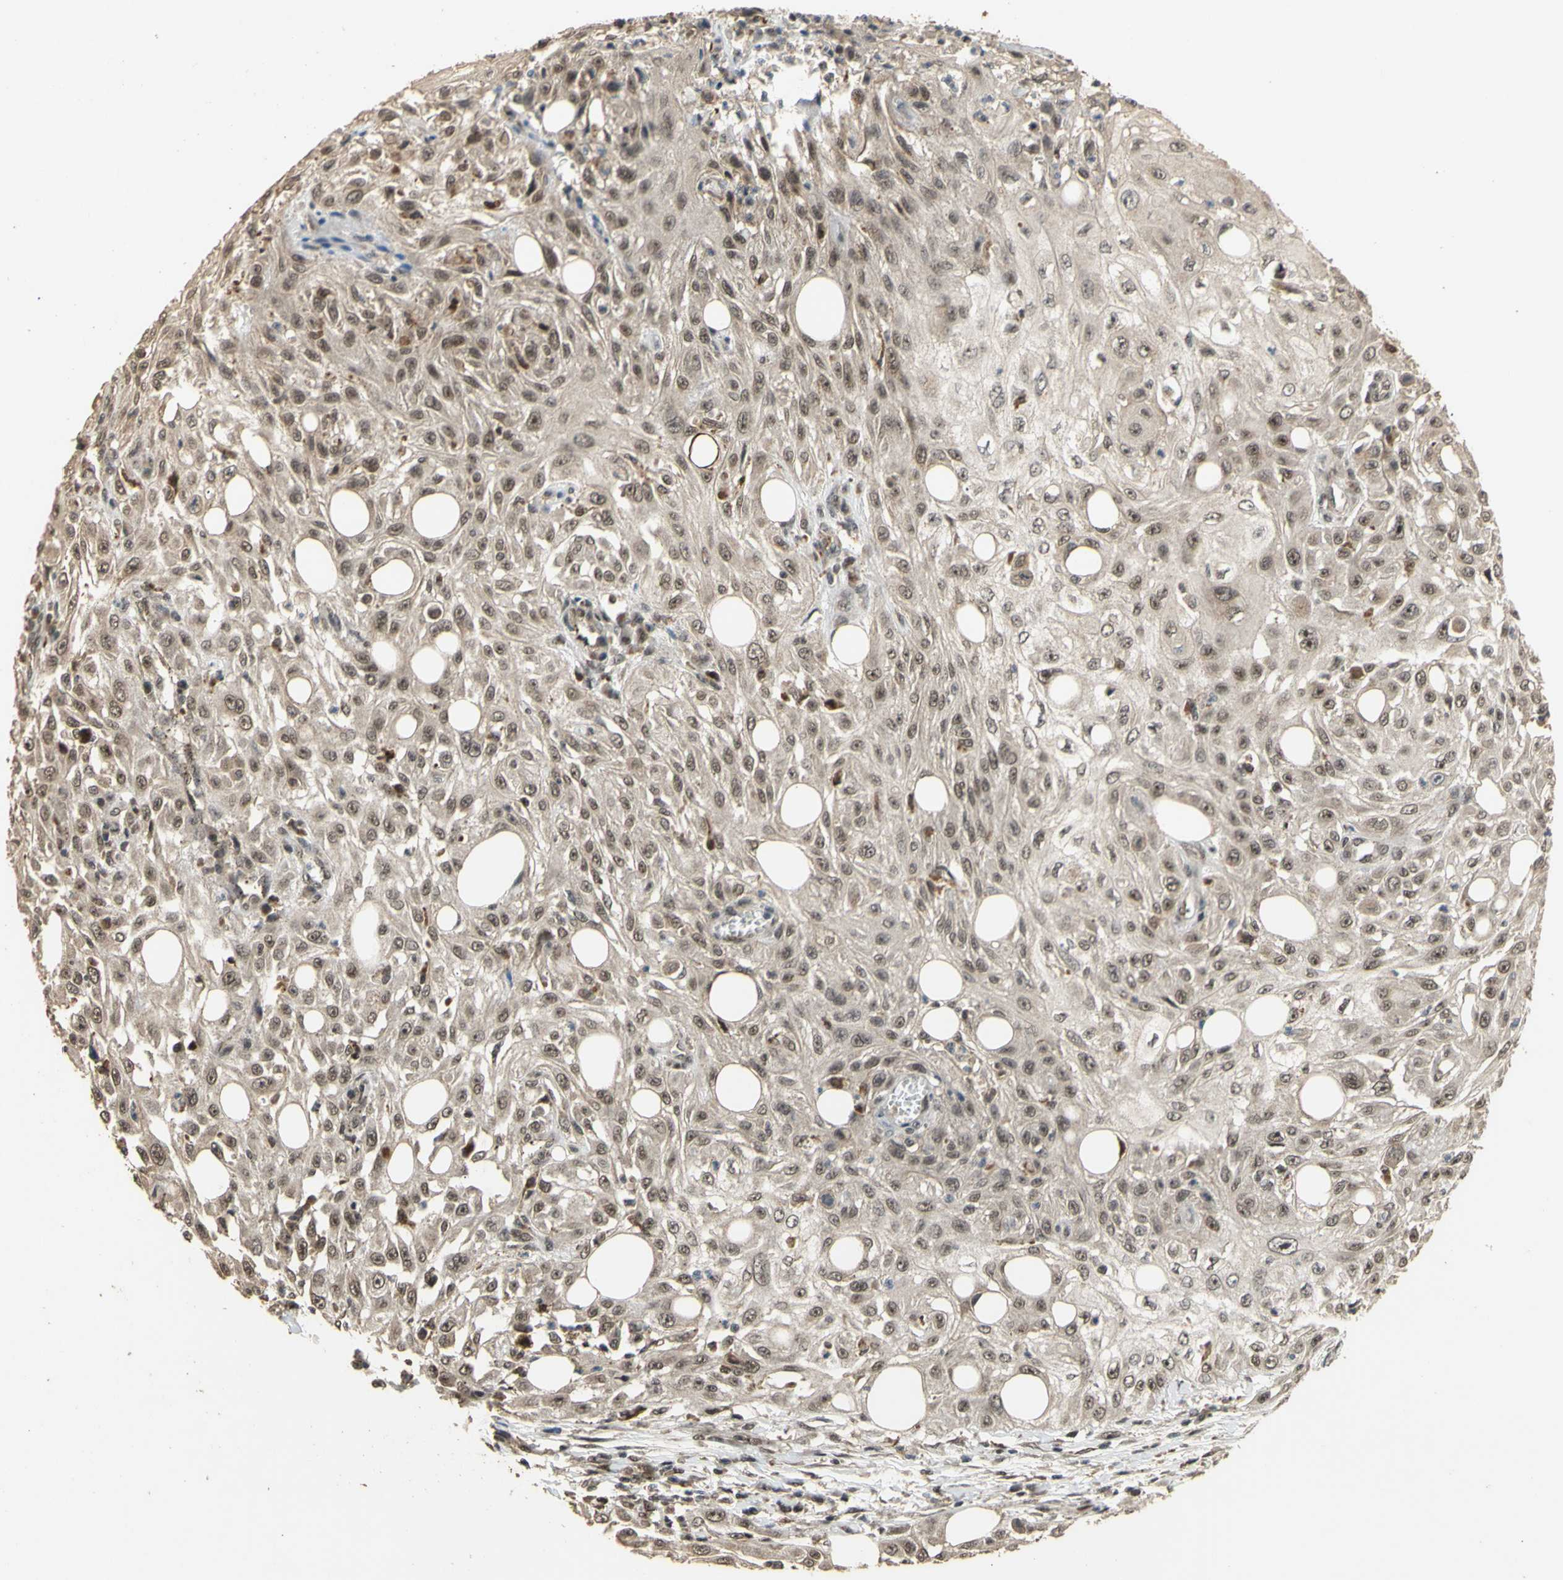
{"staining": {"intensity": "weak", "quantity": ">75%", "location": "cytoplasmic/membranous,nuclear"}, "tissue": "skin cancer", "cell_type": "Tumor cells", "image_type": "cancer", "snomed": [{"axis": "morphology", "description": "Squamous cell carcinoma, NOS"}, {"axis": "topography", "description": "Skin"}], "caption": "Immunohistochemical staining of skin squamous cell carcinoma reveals low levels of weak cytoplasmic/membranous and nuclear protein positivity in about >75% of tumor cells.", "gene": "GTF2E2", "patient": {"sex": "male", "age": 75}}